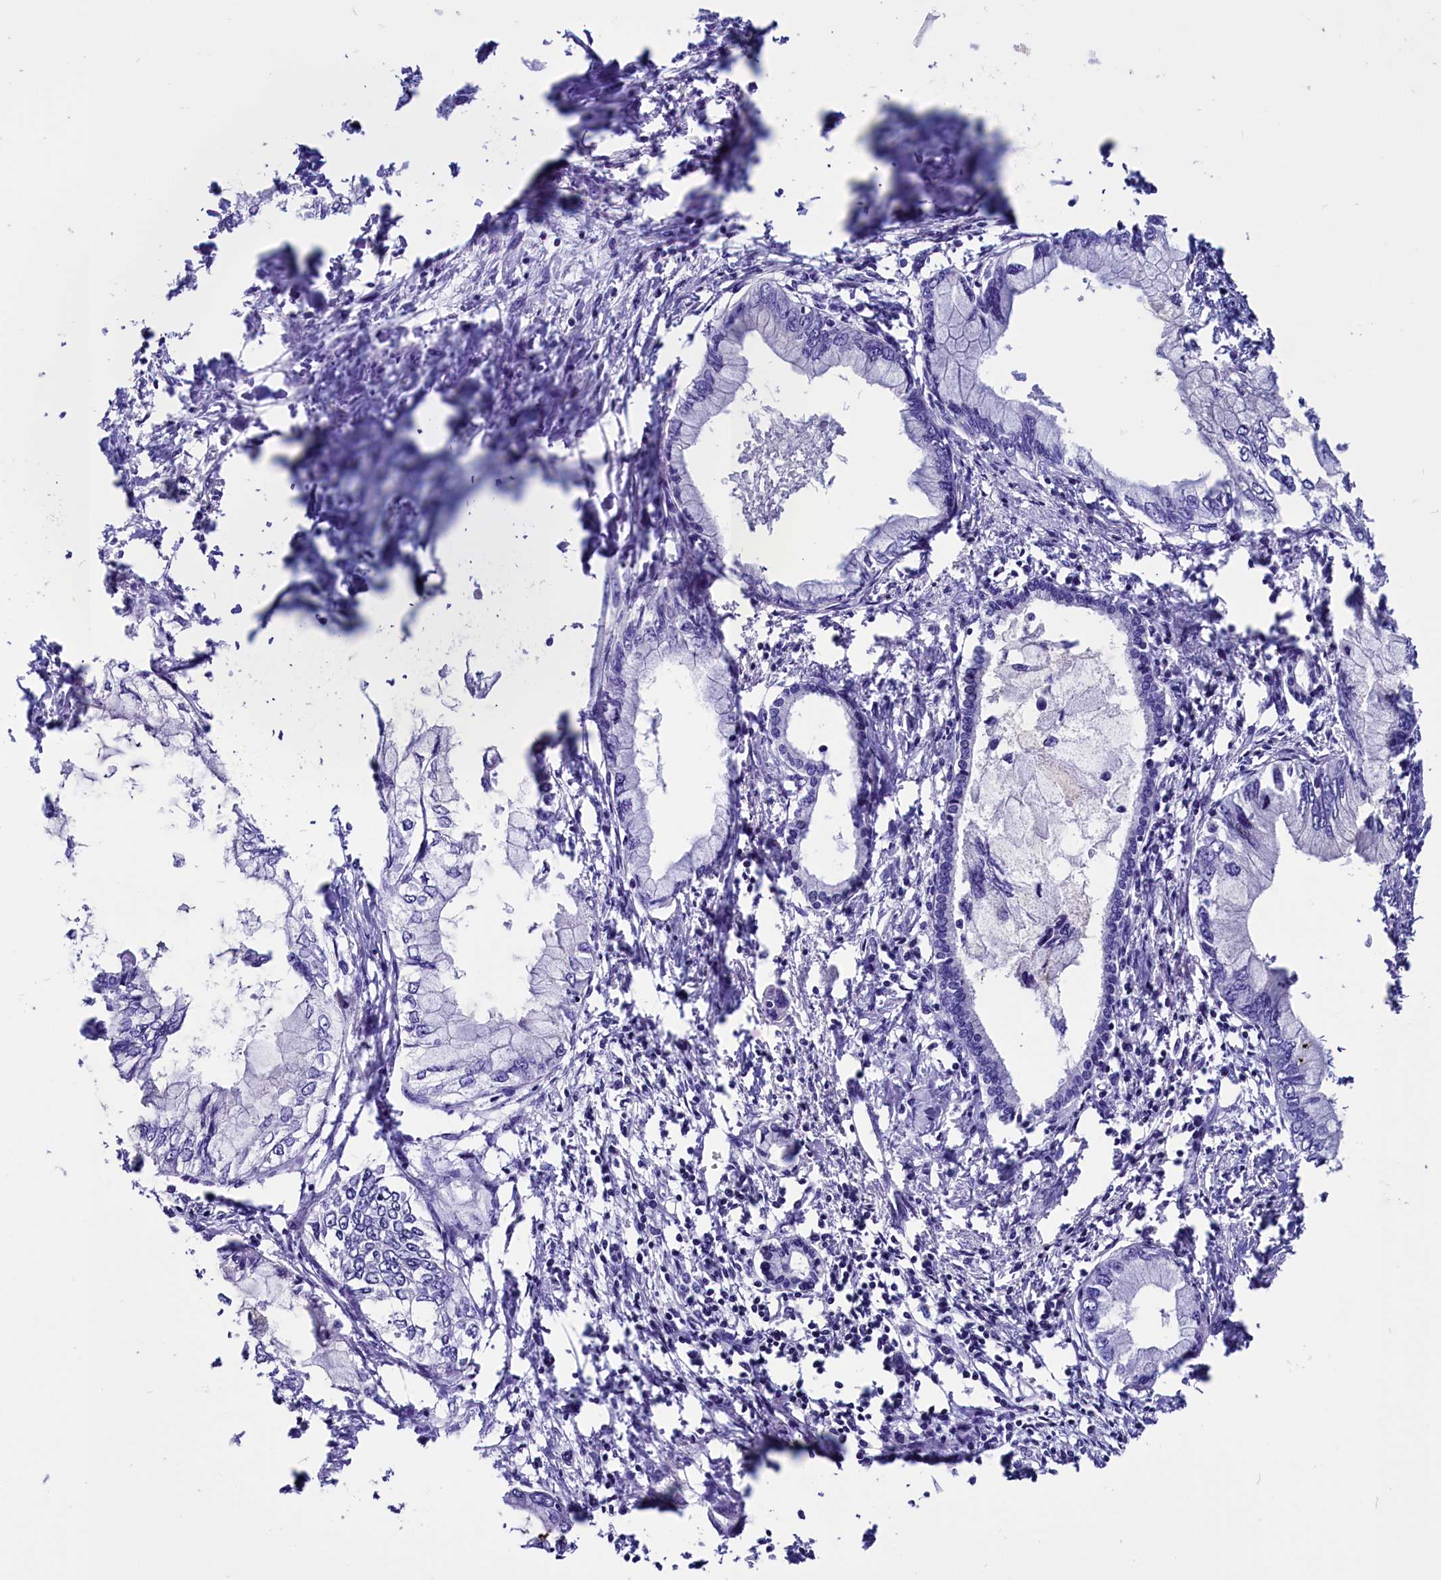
{"staining": {"intensity": "negative", "quantity": "none", "location": "none"}, "tissue": "pancreatic cancer", "cell_type": "Tumor cells", "image_type": "cancer", "snomed": [{"axis": "morphology", "description": "Adenocarcinoma, NOS"}, {"axis": "topography", "description": "Pancreas"}], "caption": "Immunohistochemistry photomicrograph of pancreatic cancer stained for a protein (brown), which shows no staining in tumor cells.", "gene": "CCBE1", "patient": {"sex": "male", "age": 48}}